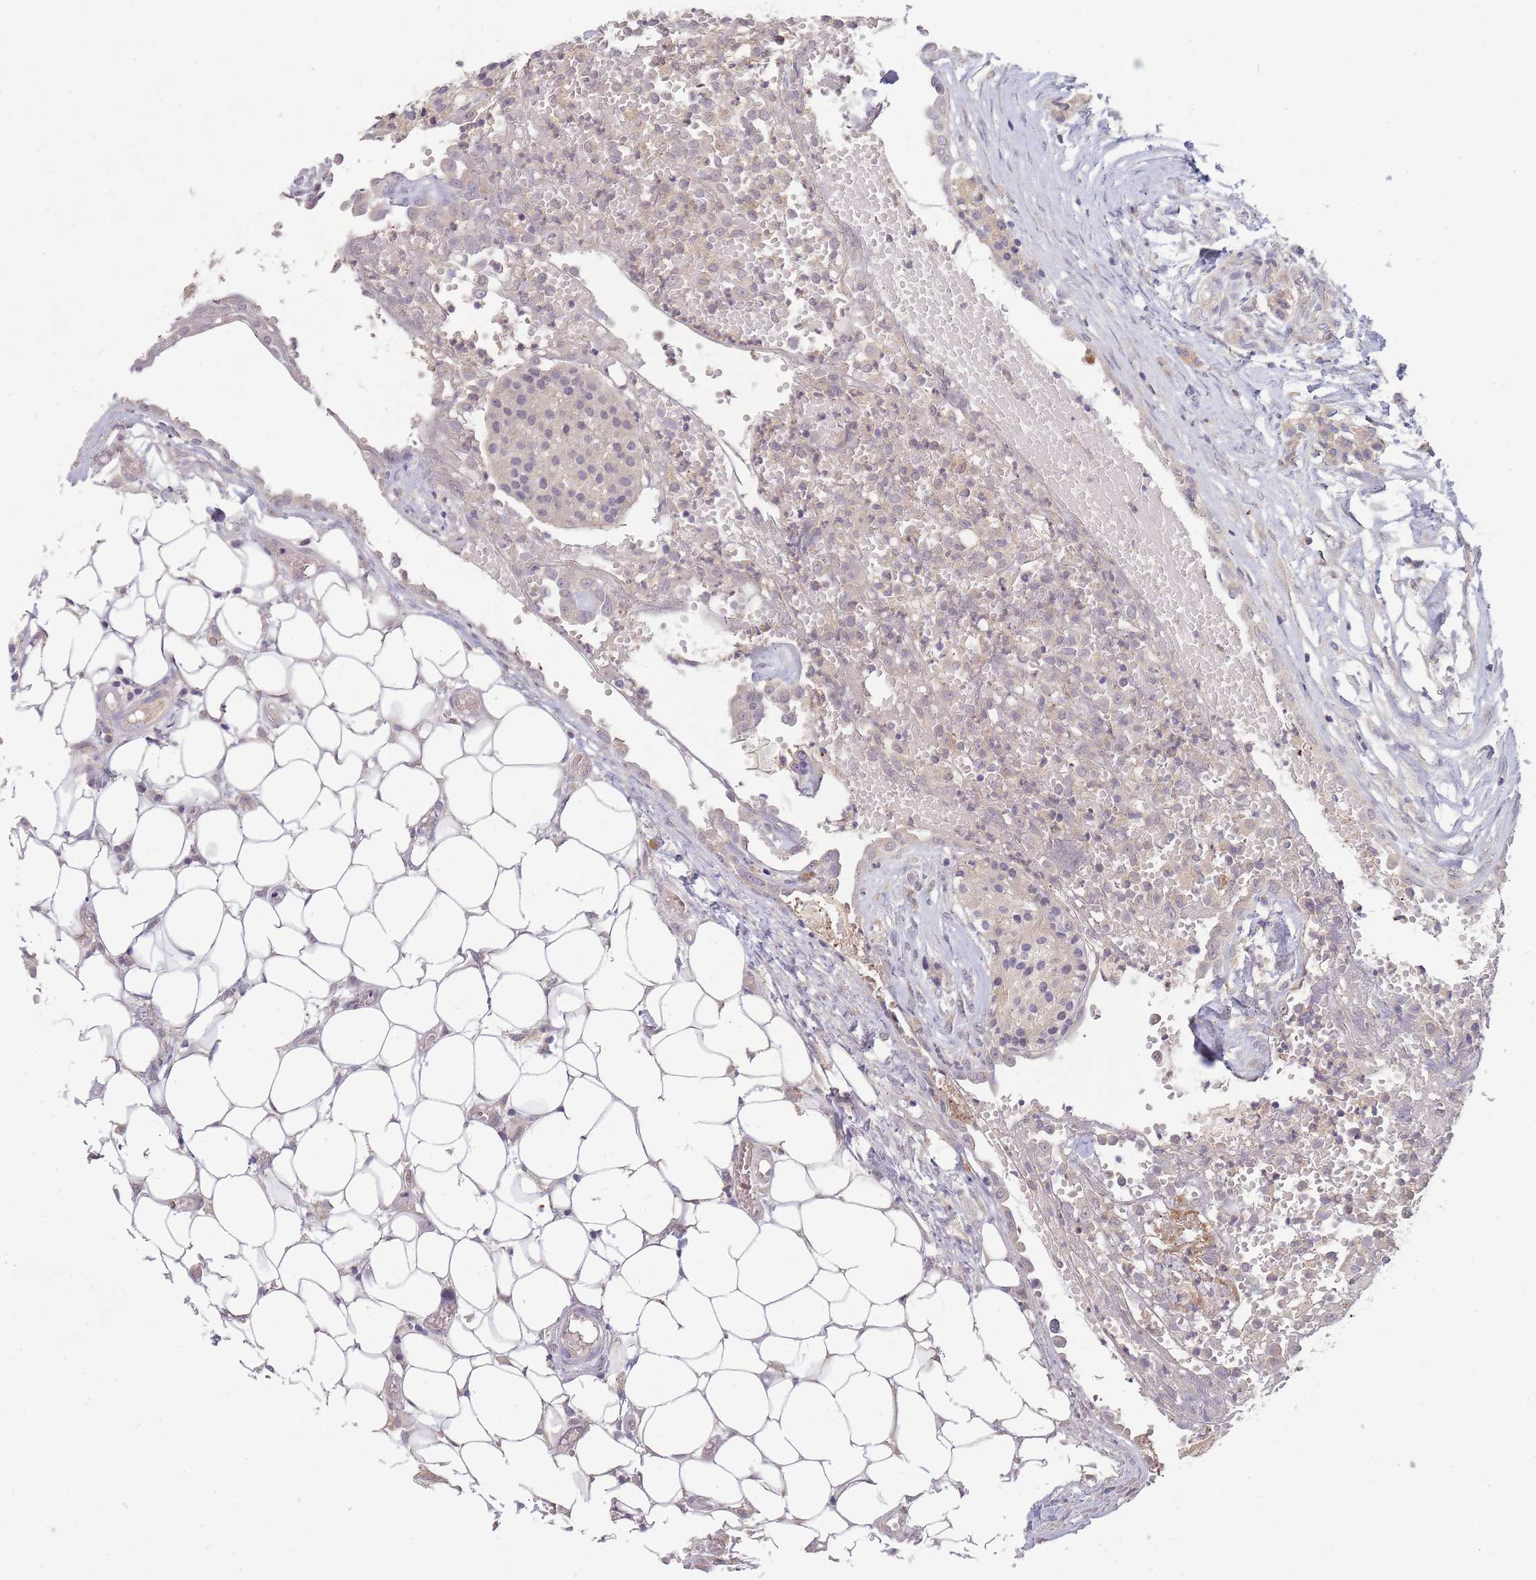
{"staining": {"intensity": "negative", "quantity": "none", "location": "none"}, "tissue": "carcinoid", "cell_type": "Tumor cells", "image_type": "cancer", "snomed": [{"axis": "morphology", "description": "Carcinoid, malignant, NOS"}, {"axis": "topography", "description": "Colon"}], "caption": "This is a photomicrograph of immunohistochemistry staining of carcinoid (malignant), which shows no staining in tumor cells.", "gene": "NDUFAF5", "patient": {"sex": "female", "age": 52}}